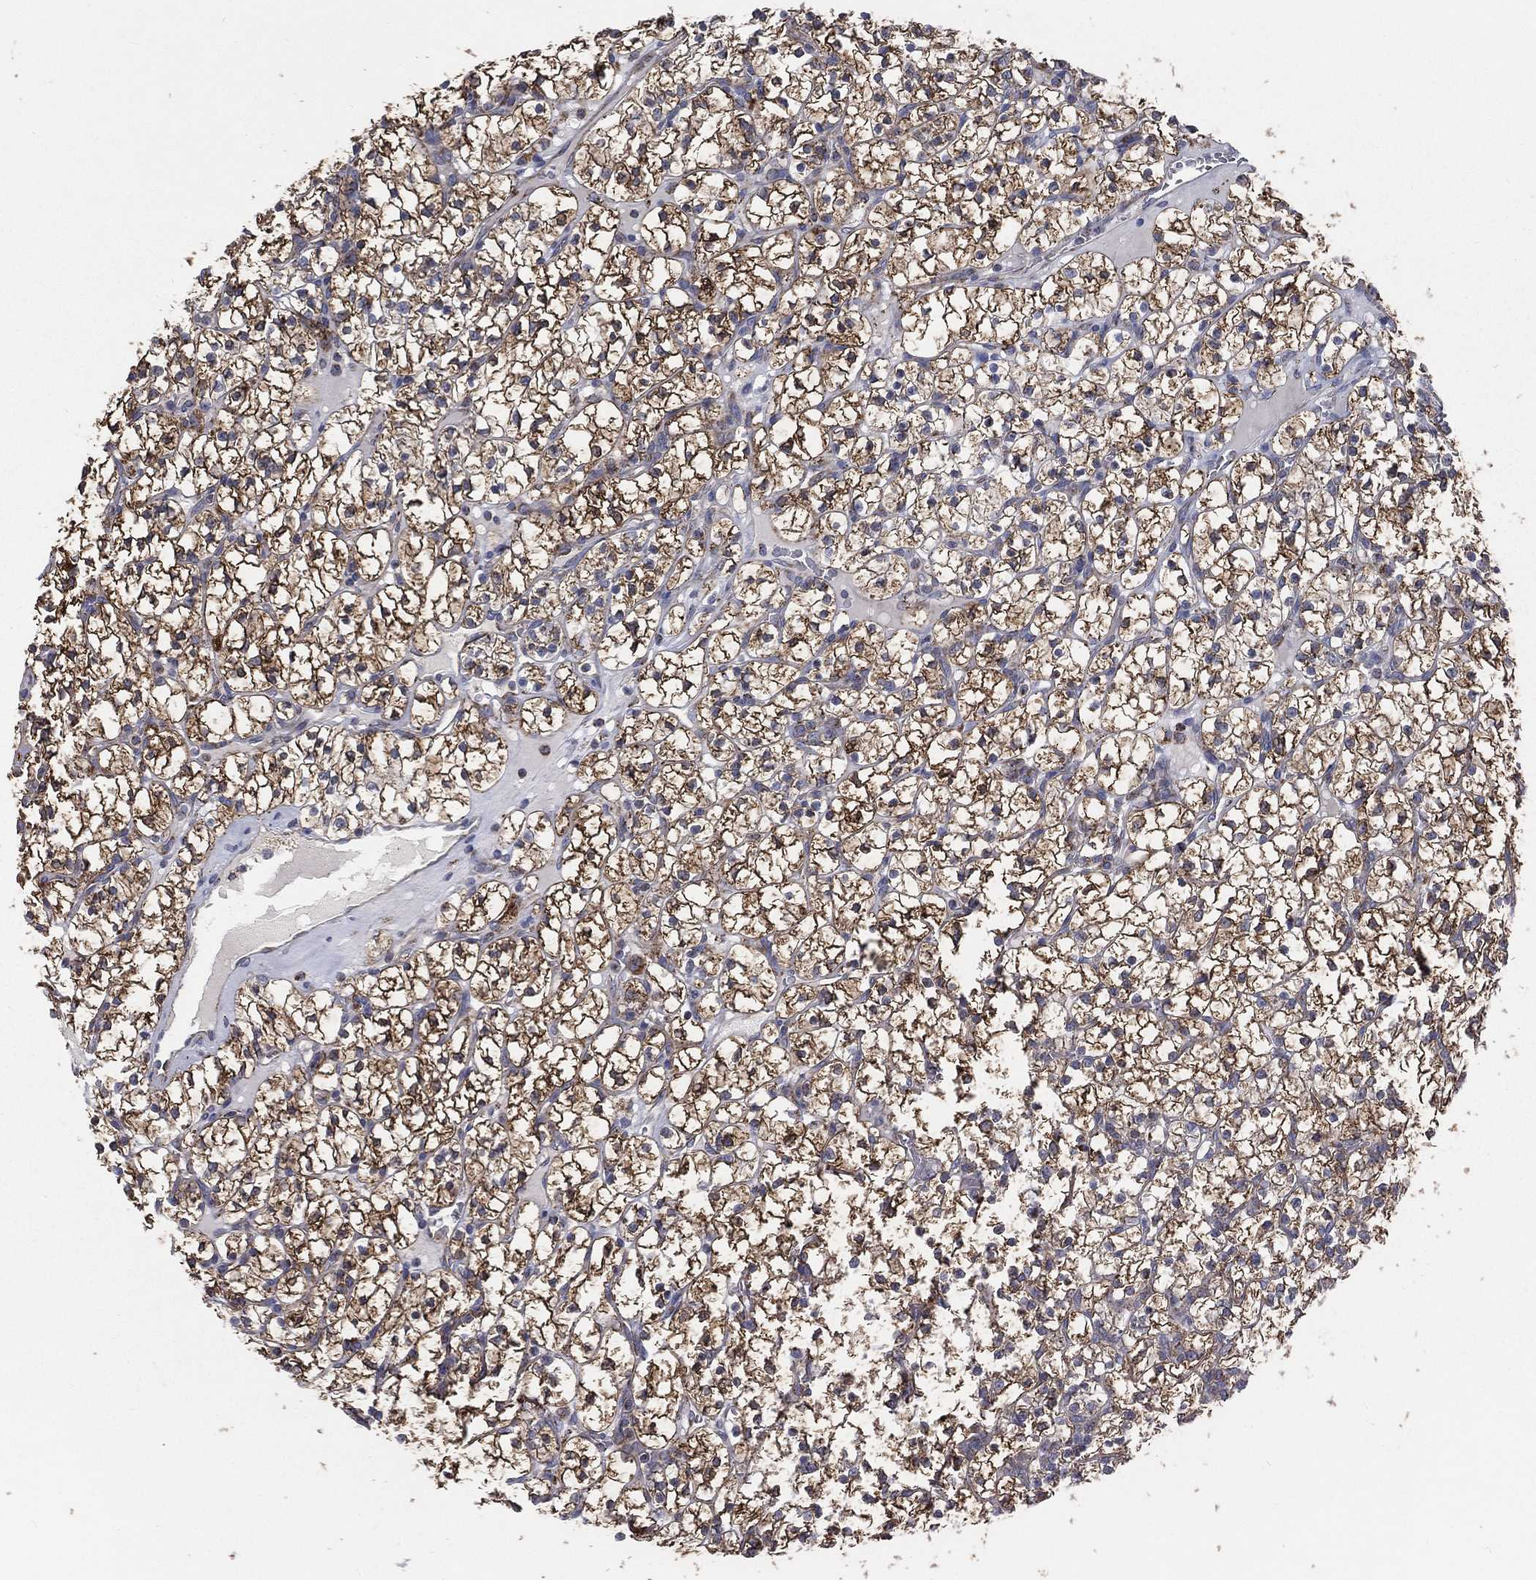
{"staining": {"intensity": "moderate", "quantity": ">75%", "location": "cytoplasmic/membranous"}, "tissue": "renal cancer", "cell_type": "Tumor cells", "image_type": "cancer", "snomed": [{"axis": "morphology", "description": "Adenocarcinoma, NOS"}, {"axis": "topography", "description": "Kidney"}], "caption": "High-magnification brightfield microscopy of adenocarcinoma (renal) stained with DAB (brown) and counterstained with hematoxylin (blue). tumor cells exhibit moderate cytoplasmic/membranous positivity is appreciated in approximately>75% of cells.", "gene": "HADH", "patient": {"sex": "female", "age": 89}}